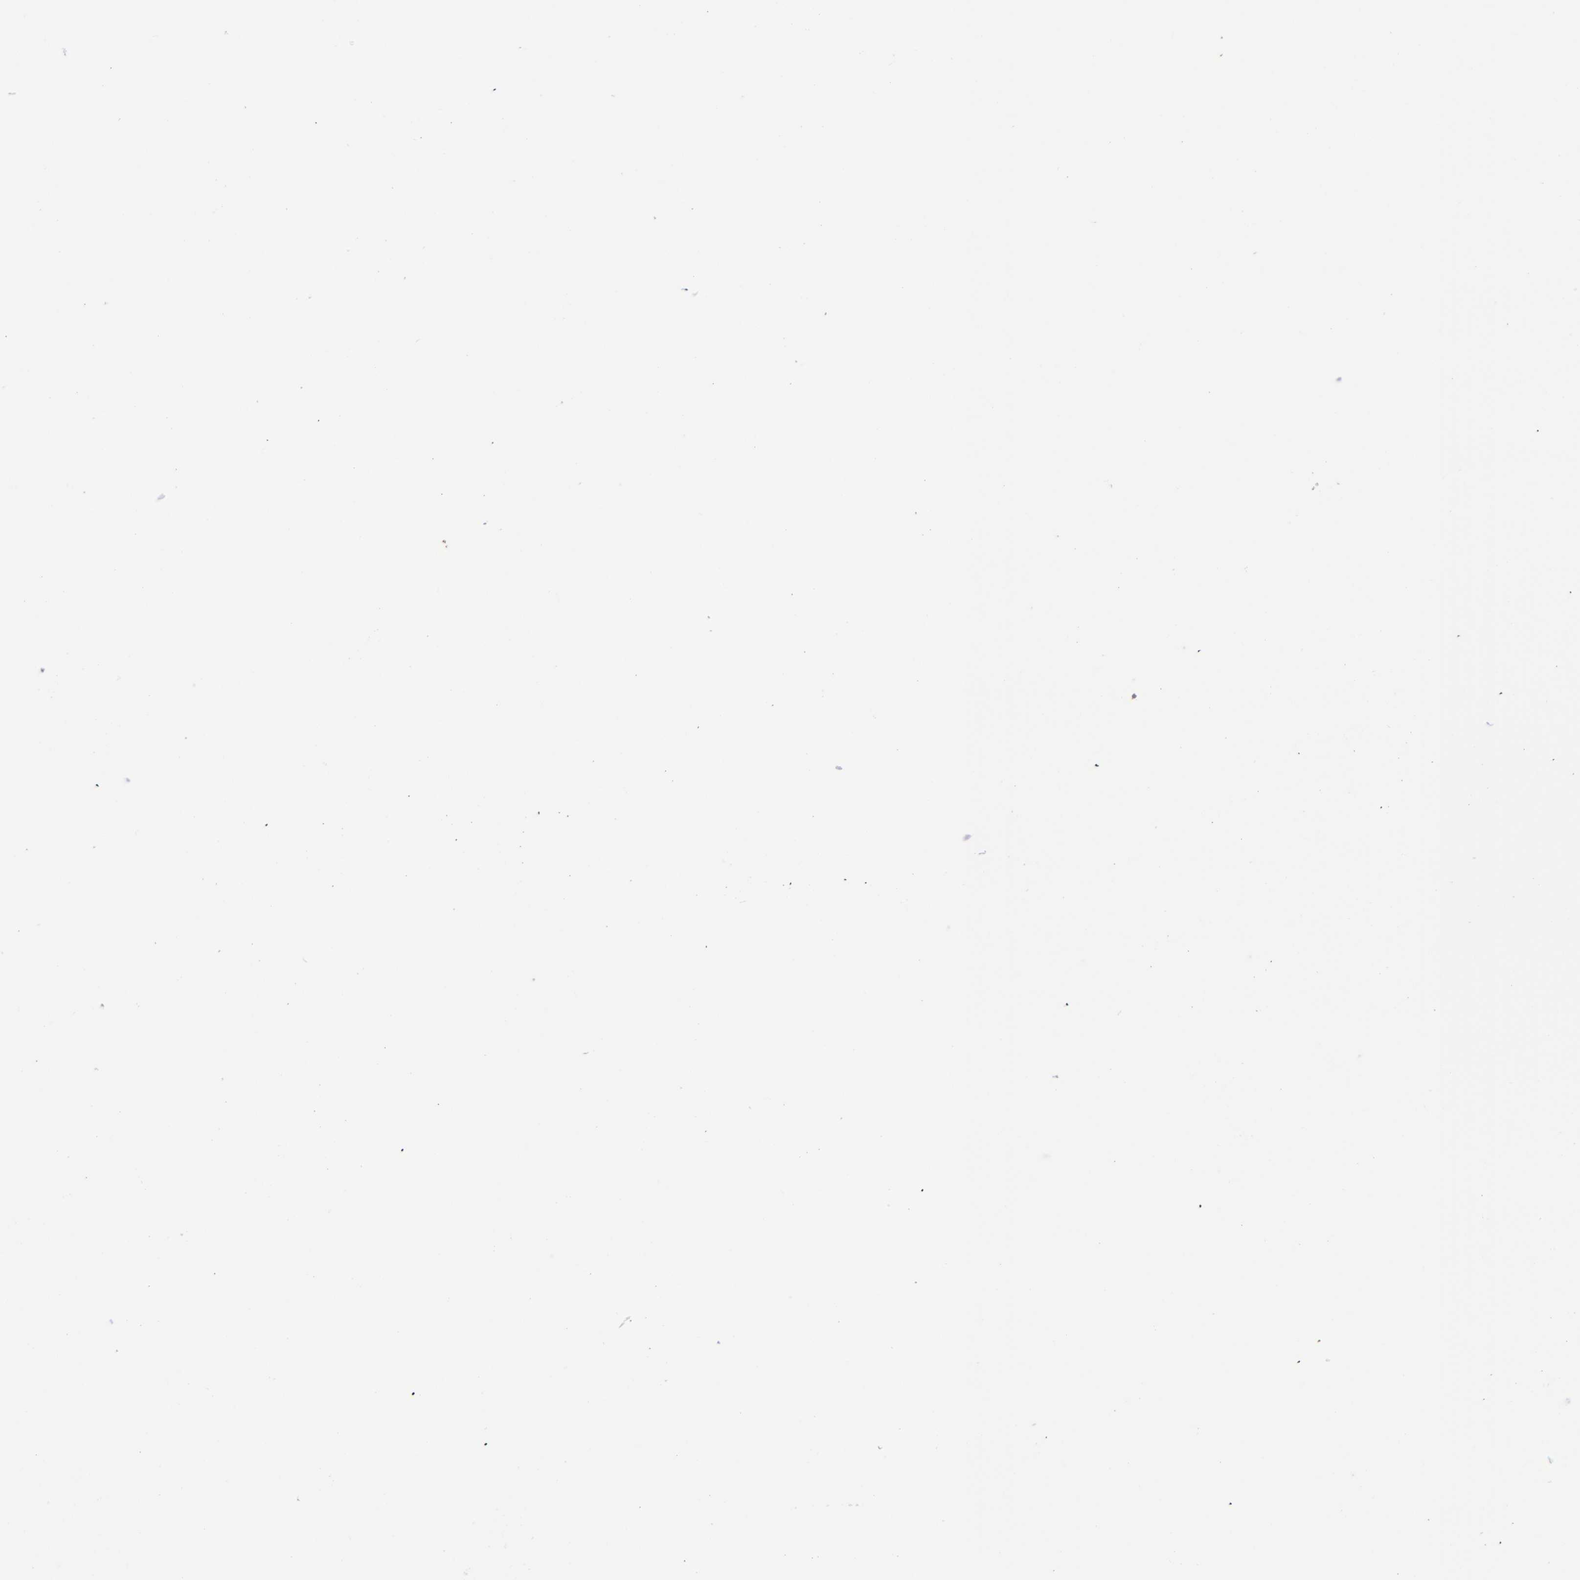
{"staining": {"intensity": "moderate", "quantity": "25%-75%", "location": "nuclear"}, "tissue": "bone marrow", "cell_type": "Hematopoietic cells", "image_type": "normal", "snomed": [{"axis": "morphology", "description": "Normal tissue, NOS"}, {"axis": "topography", "description": "Bone marrow"}], "caption": "Brown immunohistochemical staining in benign human bone marrow reveals moderate nuclear positivity in approximately 25%-75% of hematopoietic cells.", "gene": "TOP3A", "patient": {"sex": "female", "age": 71}}